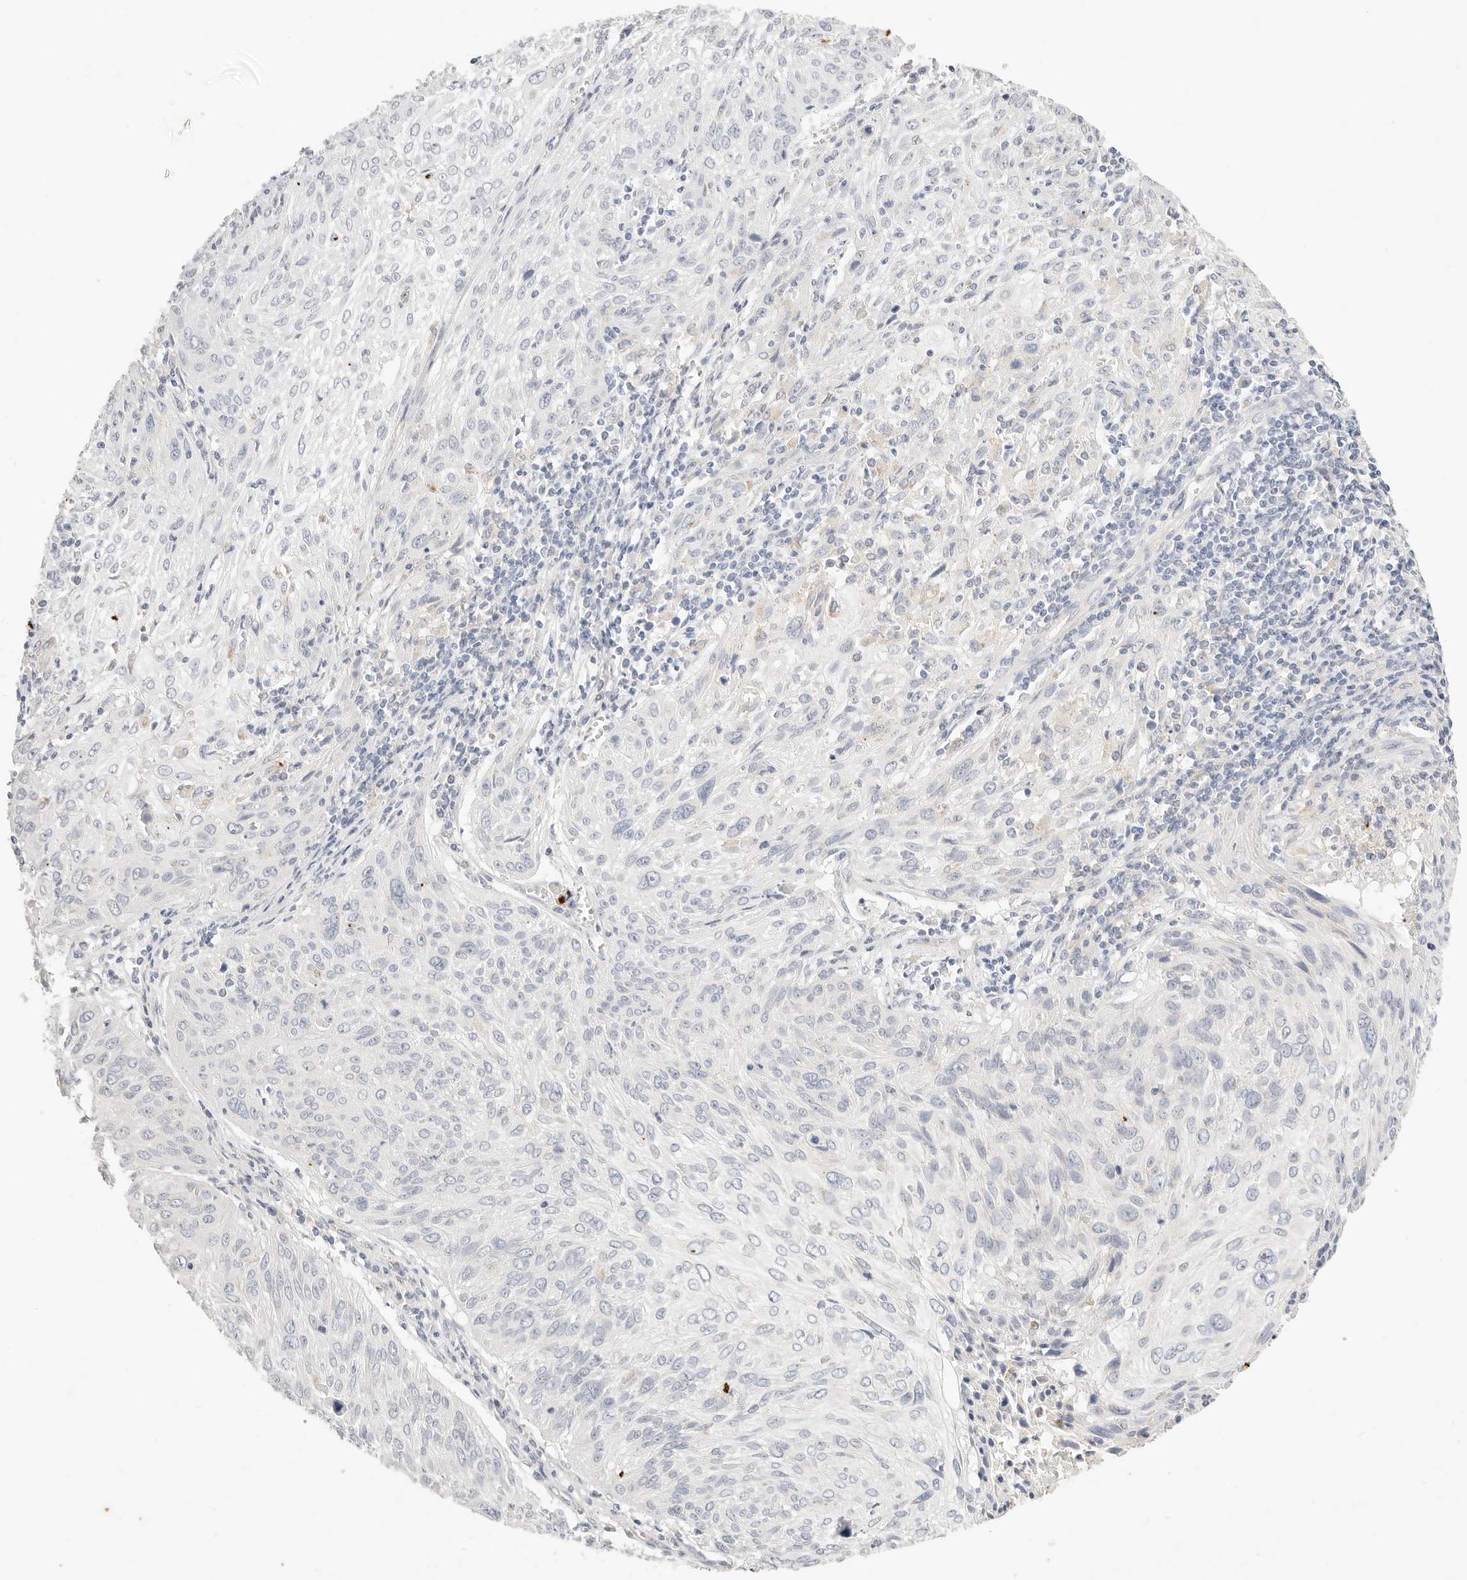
{"staining": {"intensity": "negative", "quantity": "none", "location": "none"}, "tissue": "cervical cancer", "cell_type": "Tumor cells", "image_type": "cancer", "snomed": [{"axis": "morphology", "description": "Squamous cell carcinoma, NOS"}, {"axis": "topography", "description": "Cervix"}], "caption": "Immunohistochemistry of human cervical squamous cell carcinoma reveals no positivity in tumor cells.", "gene": "ACOX1", "patient": {"sex": "female", "age": 51}}